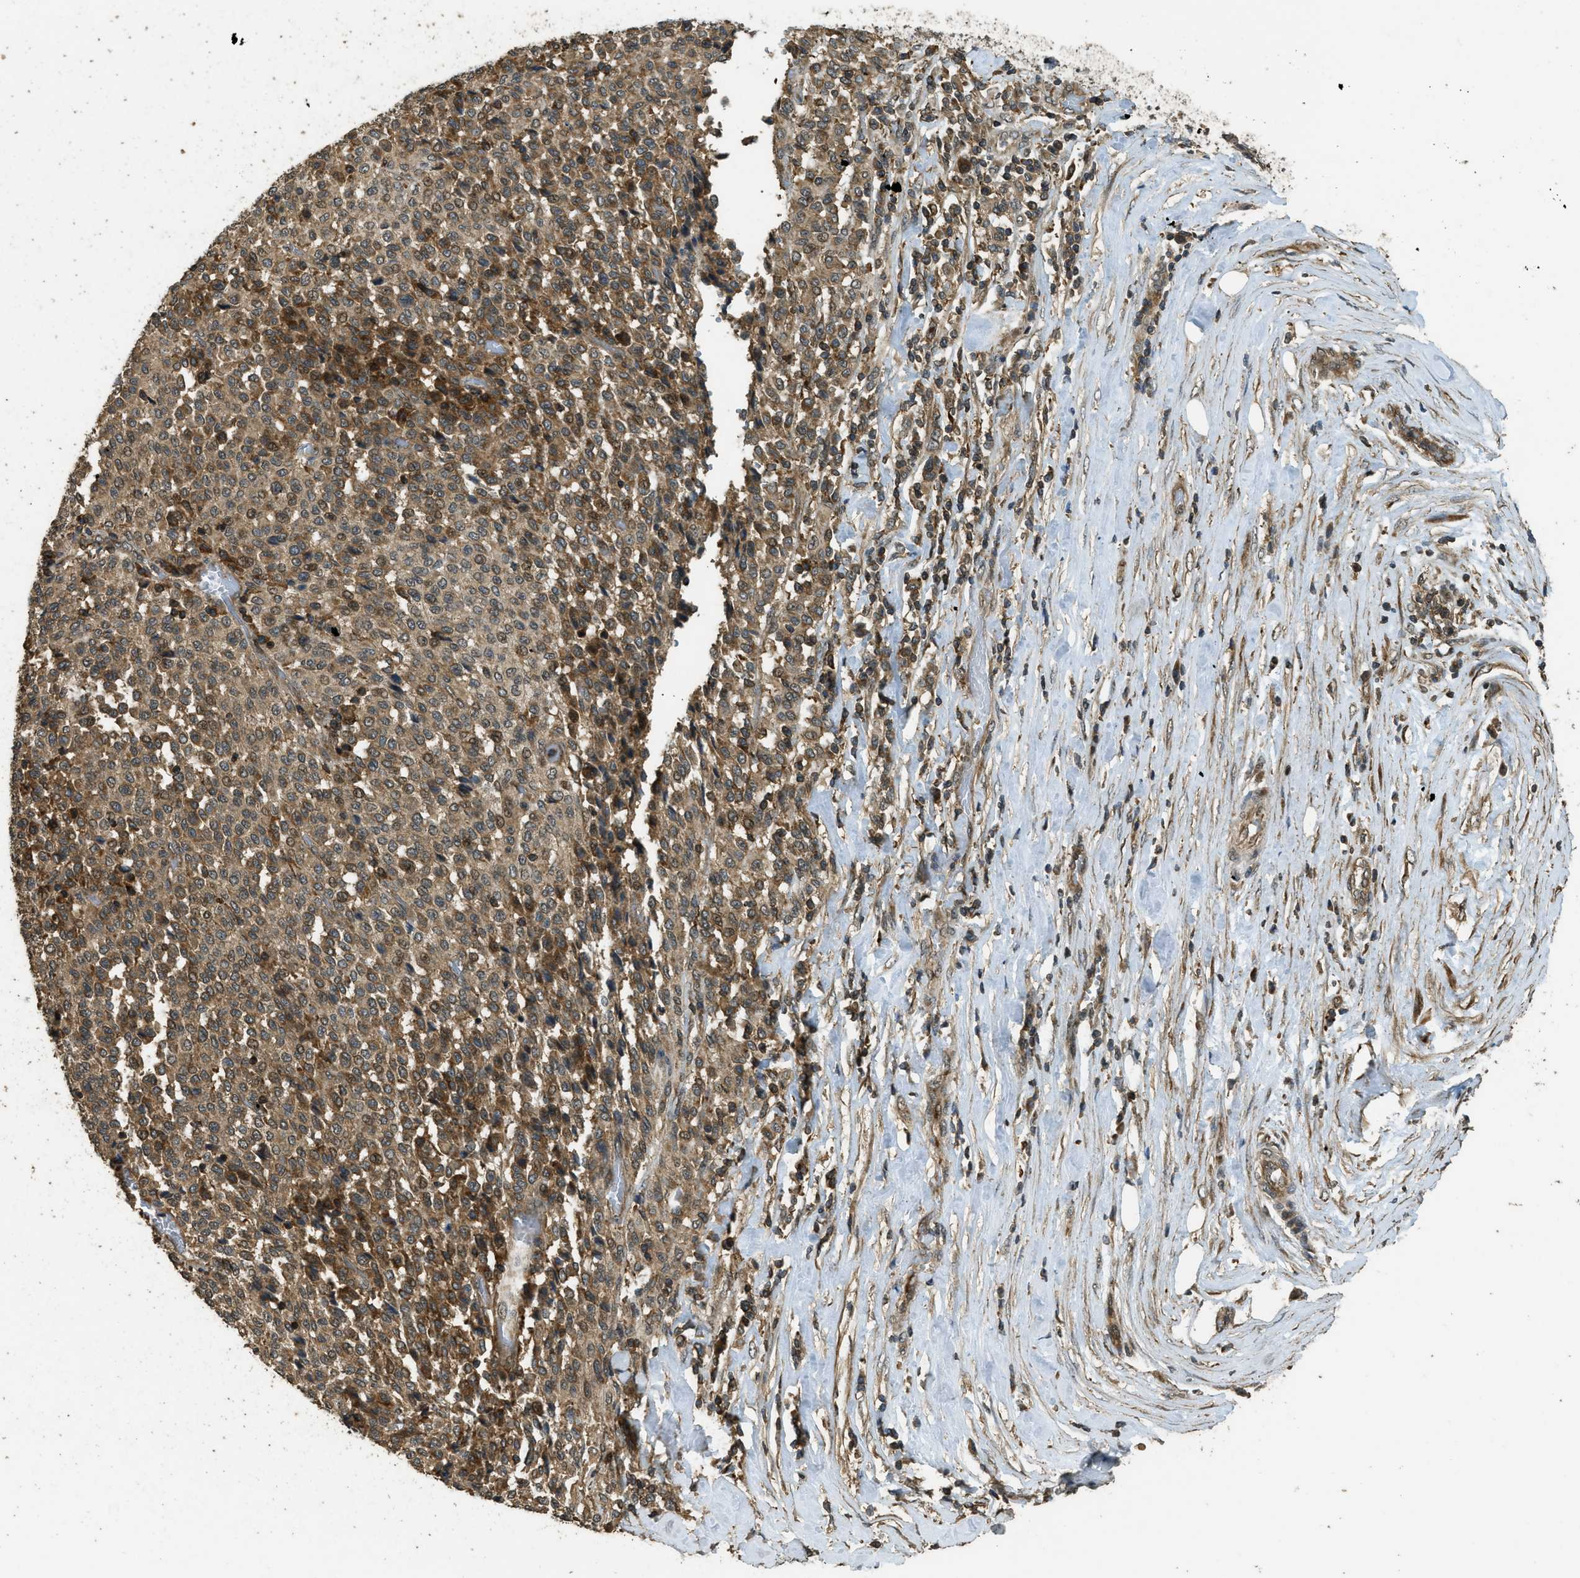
{"staining": {"intensity": "moderate", "quantity": ">75%", "location": "cytoplasmic/membranous"}, "tissue": "melanoma", "cell_type": "Tumor cells", "image_type": "cancer", "snomed": [{"axis": "morphology", "description": "Malignant melanoma, Metastatic site"}, {"axis": "topography", "description": "Pancreas"}], "caption": "A histopathology image of human melanoma stained for a protein displays moderate cytoplasmic/membranous brown staining in tumor cells.", "gene": "PPP6R3", "patient": {"sex": "female", "age": 30}}